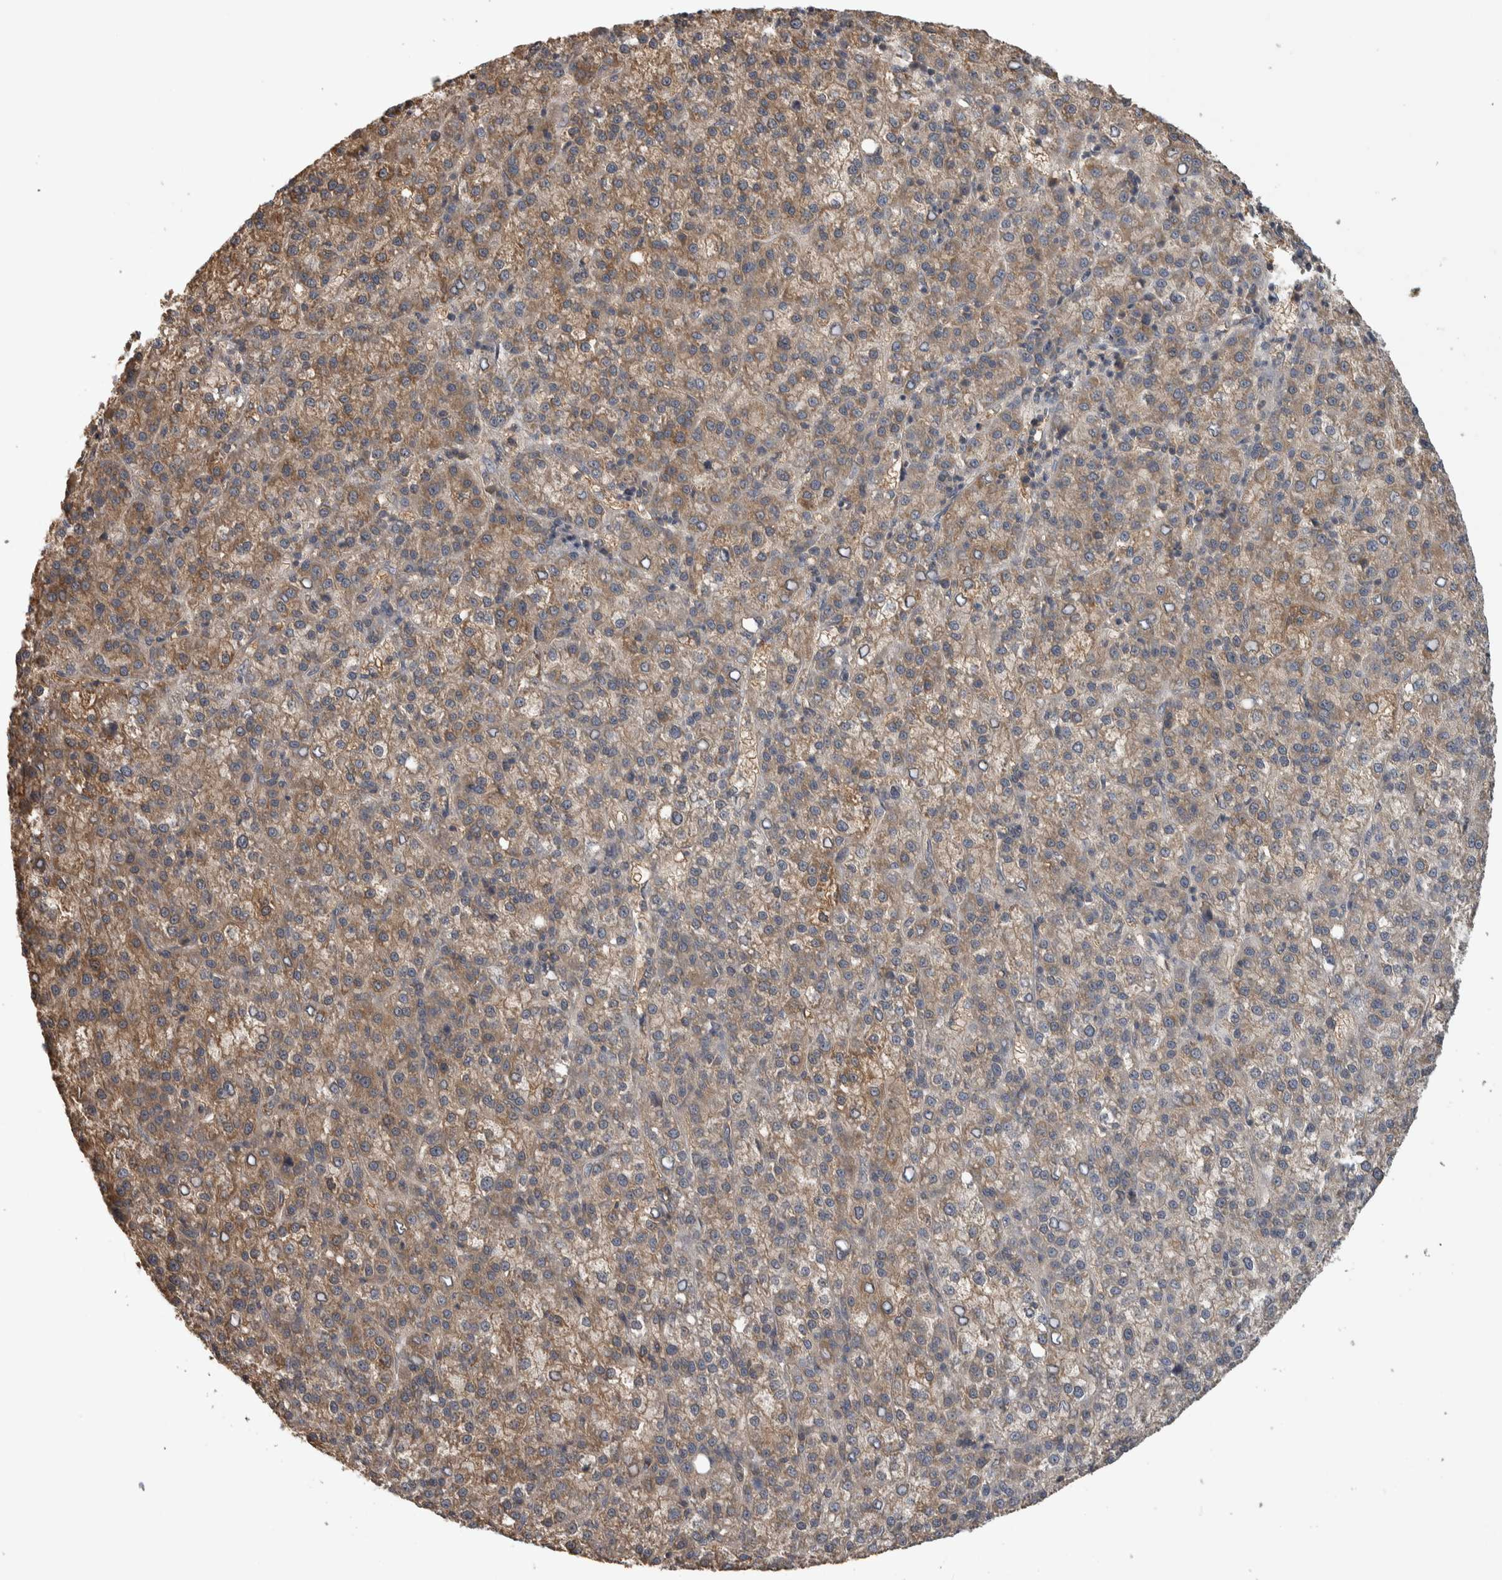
{"staining": {"intensity": "moderate", "quantity": "25%-75%", "location": "cytoplasmic/membranous"}, "tissue": "liver cancer", "cell_type": "Tumor cells", "image_type": "cancer", "snomed": [{"axis": "morphology", "description": "Carcinoma, Hepatocellular, NOS"}, {"axis": "topography", "description": "Liver"}], "caption": "Liver hepatocellular carcinoma stained with a protein marker shows moderate staining in tumor cells.", "gene": "IFRD1", "patient": {"sex": "female", "age": 58}}